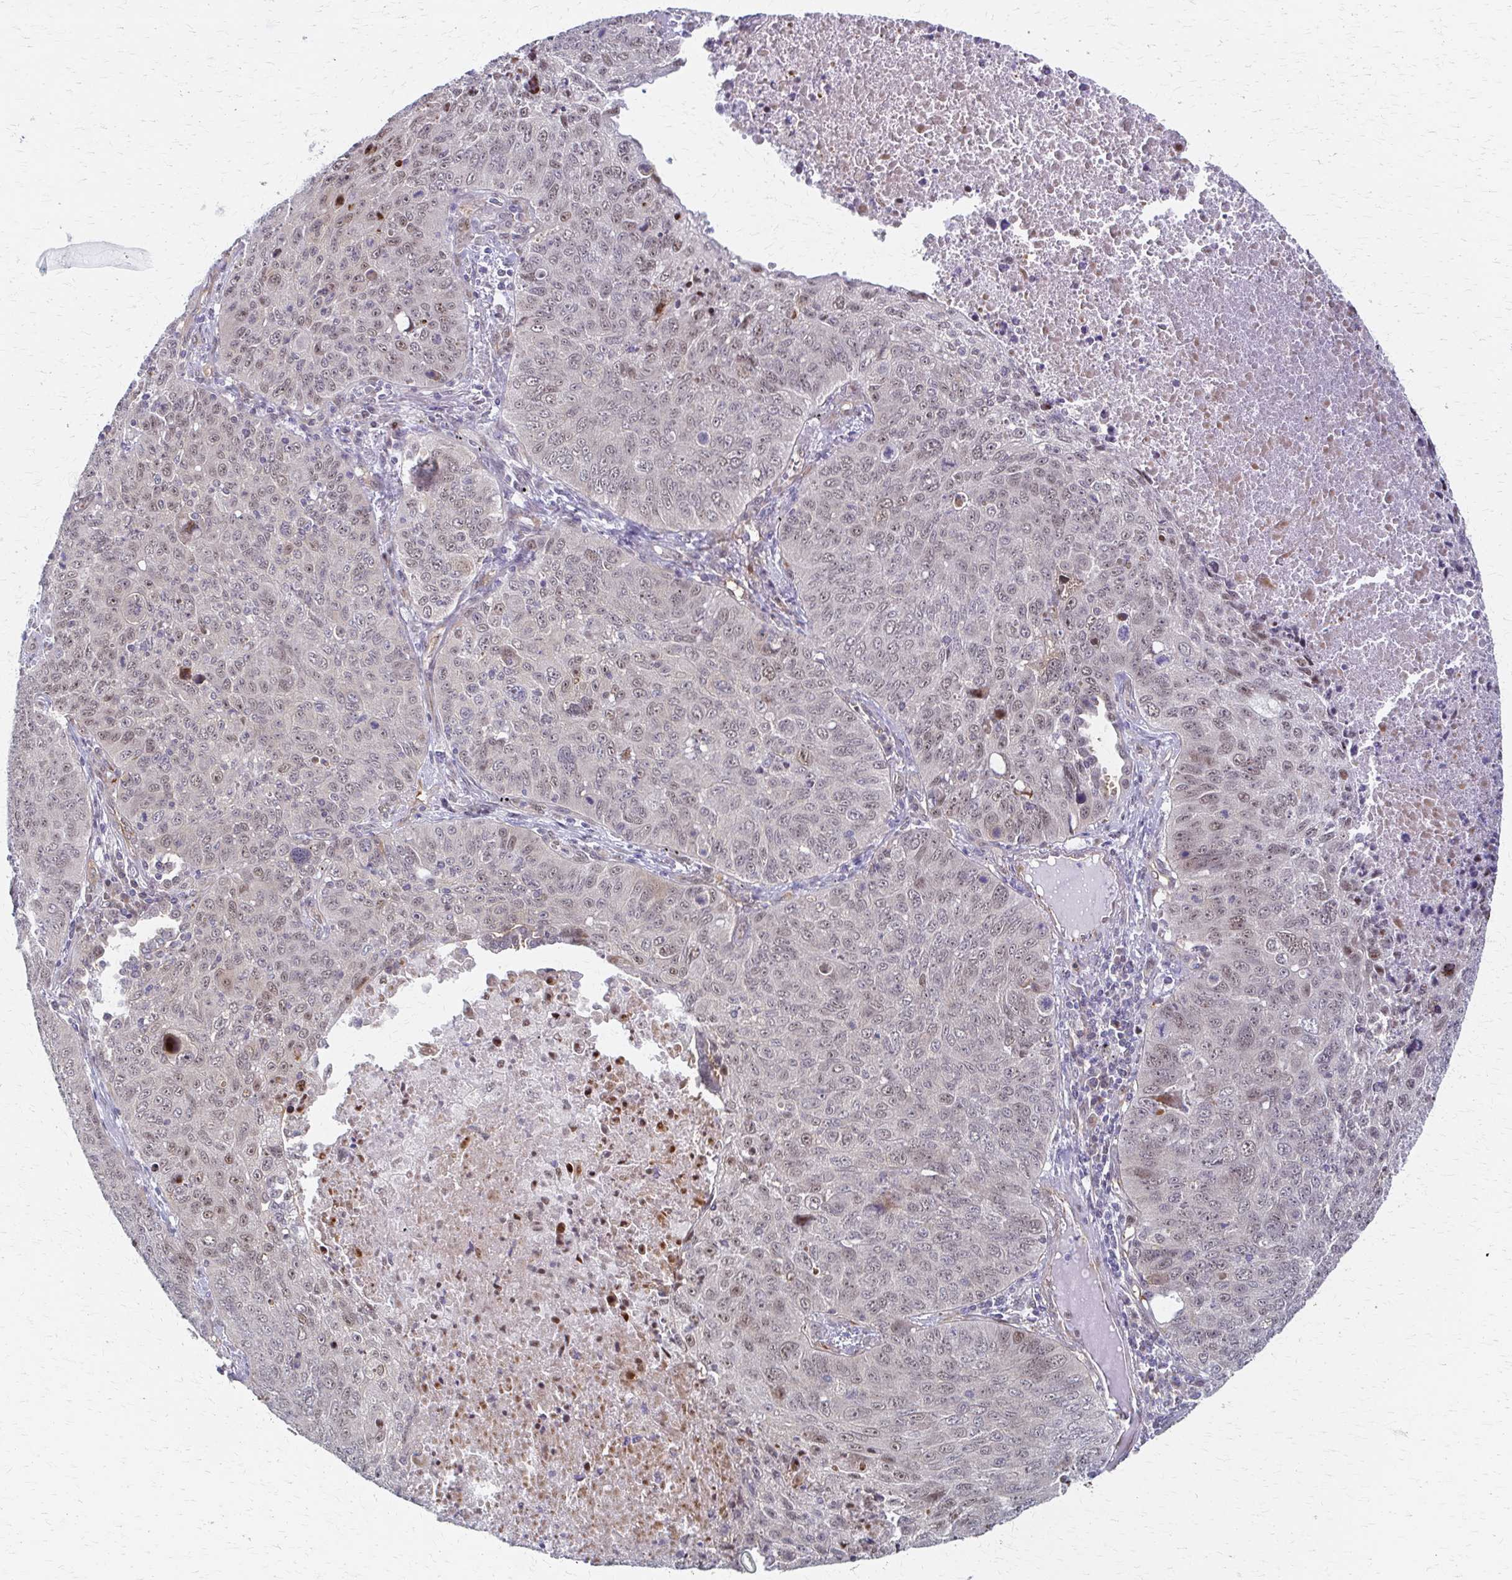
{"staining": {"intensity": "weak", "quantity": "25%-75%", "location": "nuclear"}, "tissue": "lung cancer", "cell_type": "Tumor cells", "image_type": "cancer", "snomed": [{"axis": "morphology", "description": "Normal morphology"}, {"axis": "morphology", "description": "Aneuploidy"}, {"axis": "morphology", "description": "Squamous cell carcinoma, NOS"}, {"axis": "topography", "description": "Lymph node"}, {"axis": "topography", "description": "Lung"}], "caption": "About 25%-75% of tumor cells in human lung cancer display weak nuclear protein expression as visualized by brown immunohistochemical staining.", "gene": "PSMD7", "patient": {"sex": "female", "age": 76}}